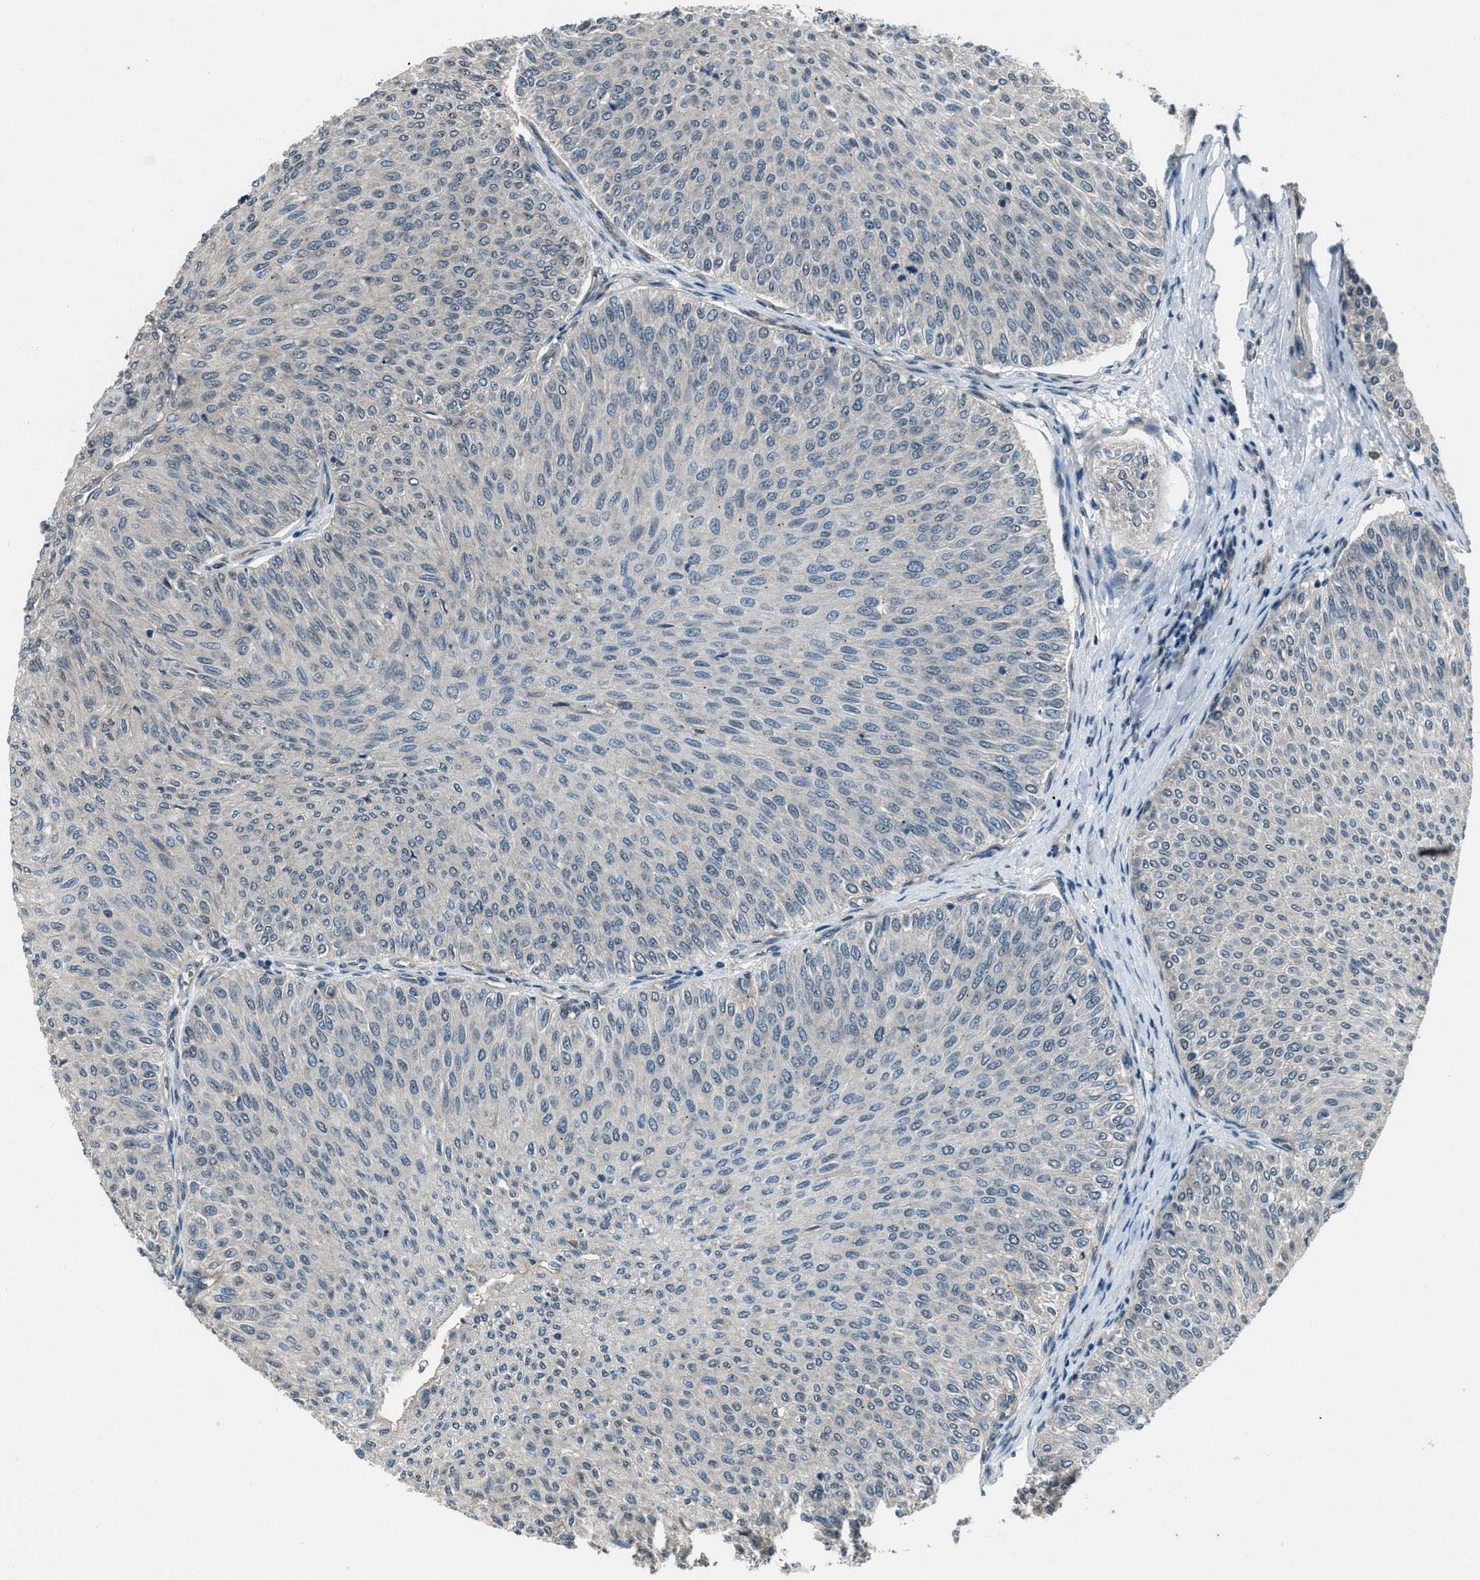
{"staining": {"intensity": "negative", "quantity": "none", "location": "none"}, "tissue": "urothelial cancer", "cell_type": "Tumor cells", "image_type": "cancer", "snomed": [{"axis": "morphology", "description": "Urothelial carcinoma, Low grade"}, {"axis": "topography", "description": "Urinary bladder"}], "caption": "Immunohistochemistry (IHC) of human low-grade urothelial carcinoma exhibits no expression in tumor cells. The staining is performed using DAB (3,3'-diaminobenzidine) brown chromogen with nuclei counter-stained in using hematoxylin.", "gene": "SVIL", "patient": {"sex": "male", "age": 78}}